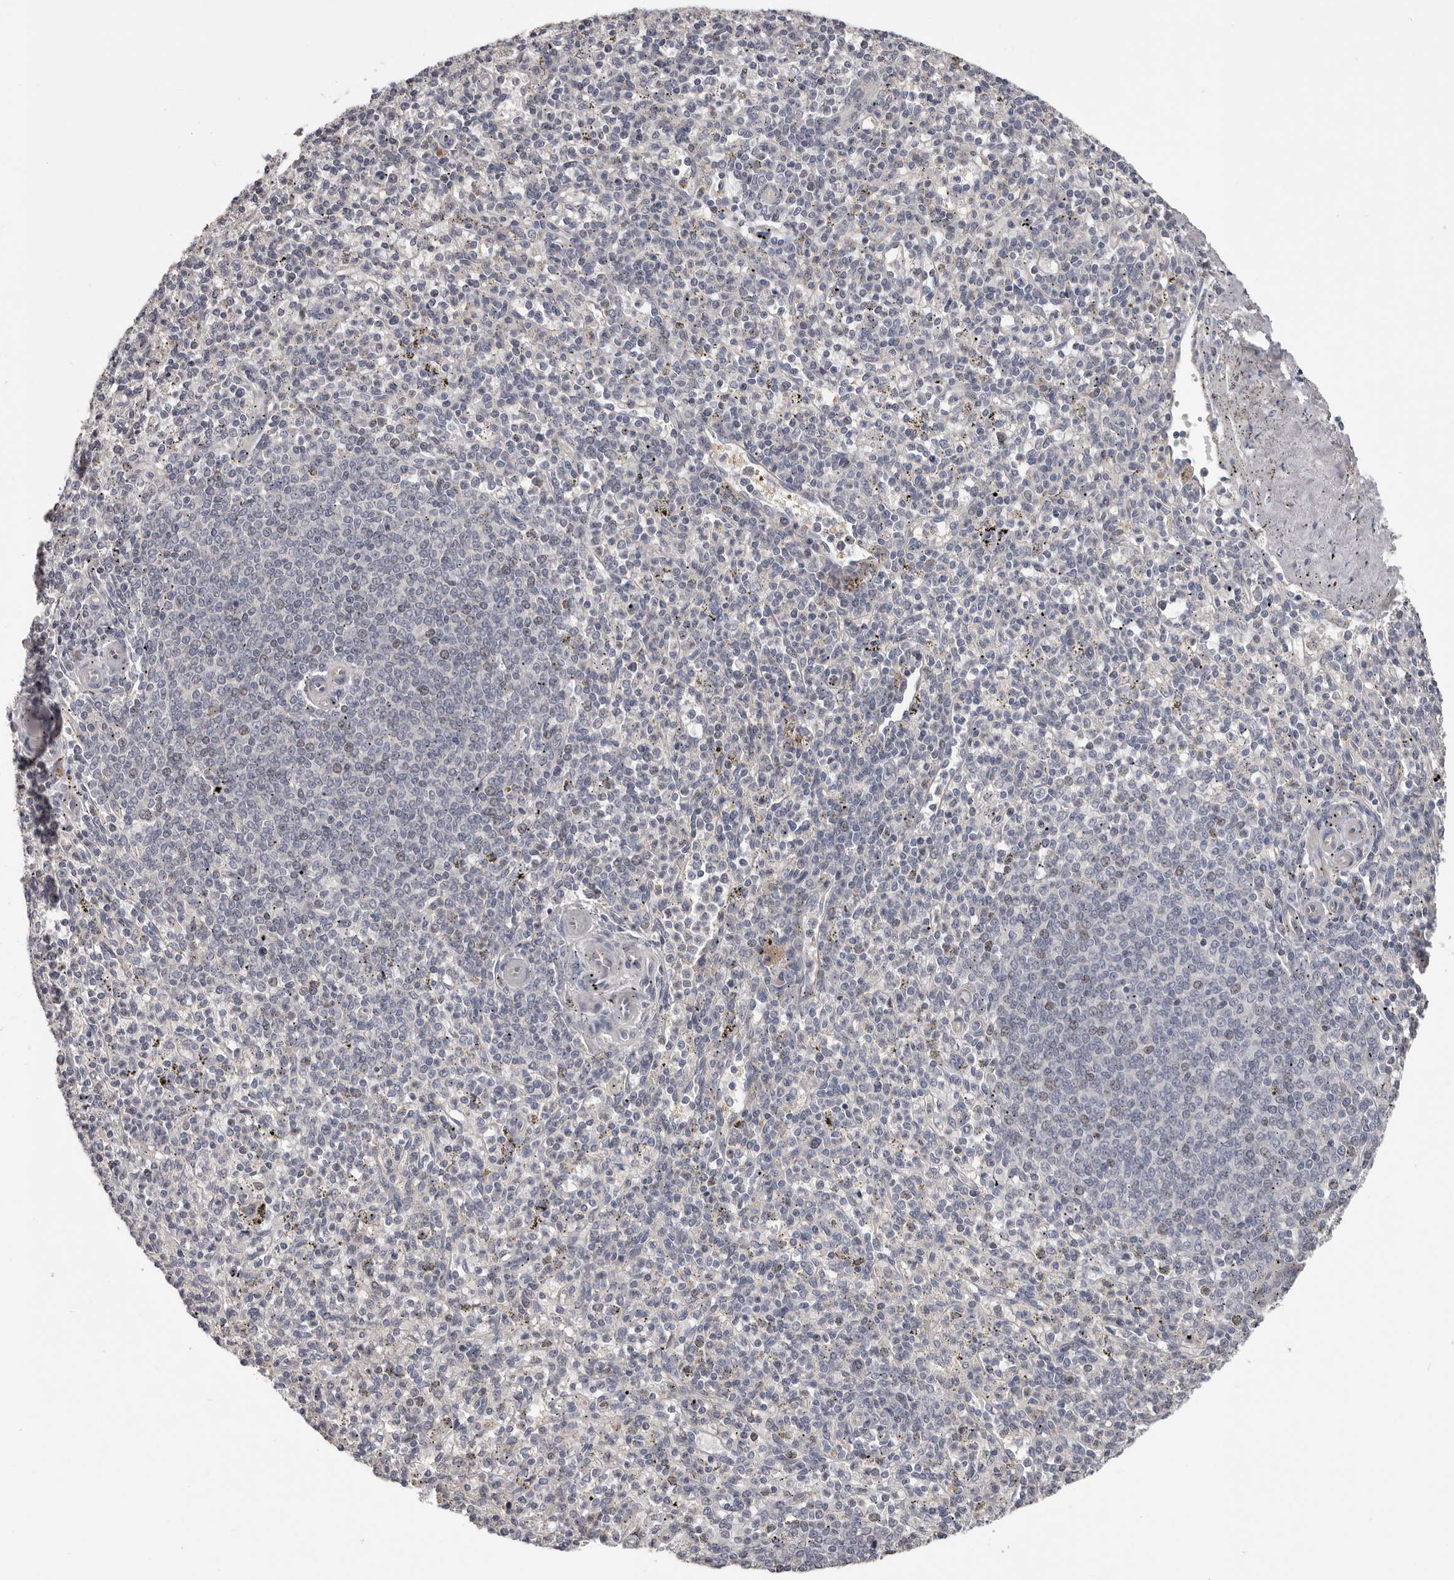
{"staining": {"intensity": "negative", "quantity": "none", "location": "none"}, "tissue": "spleen", "cell_type": "Cells in red pulp", "image_type": "normal", "snomed": [{"axis": "morphology", "description": "Normal tissue, NOS"}, {"axis": "topography", "description": "Spleen"}], "caption": "Immunohistochemistry micrograph of benign spleen: spleen stained with DAB (3,3'-diaminobenzidine) shows no significant protein expression in cells in red pulp.", "gene": "RNF217", "patient": {"sex": "male", "age": 72}}